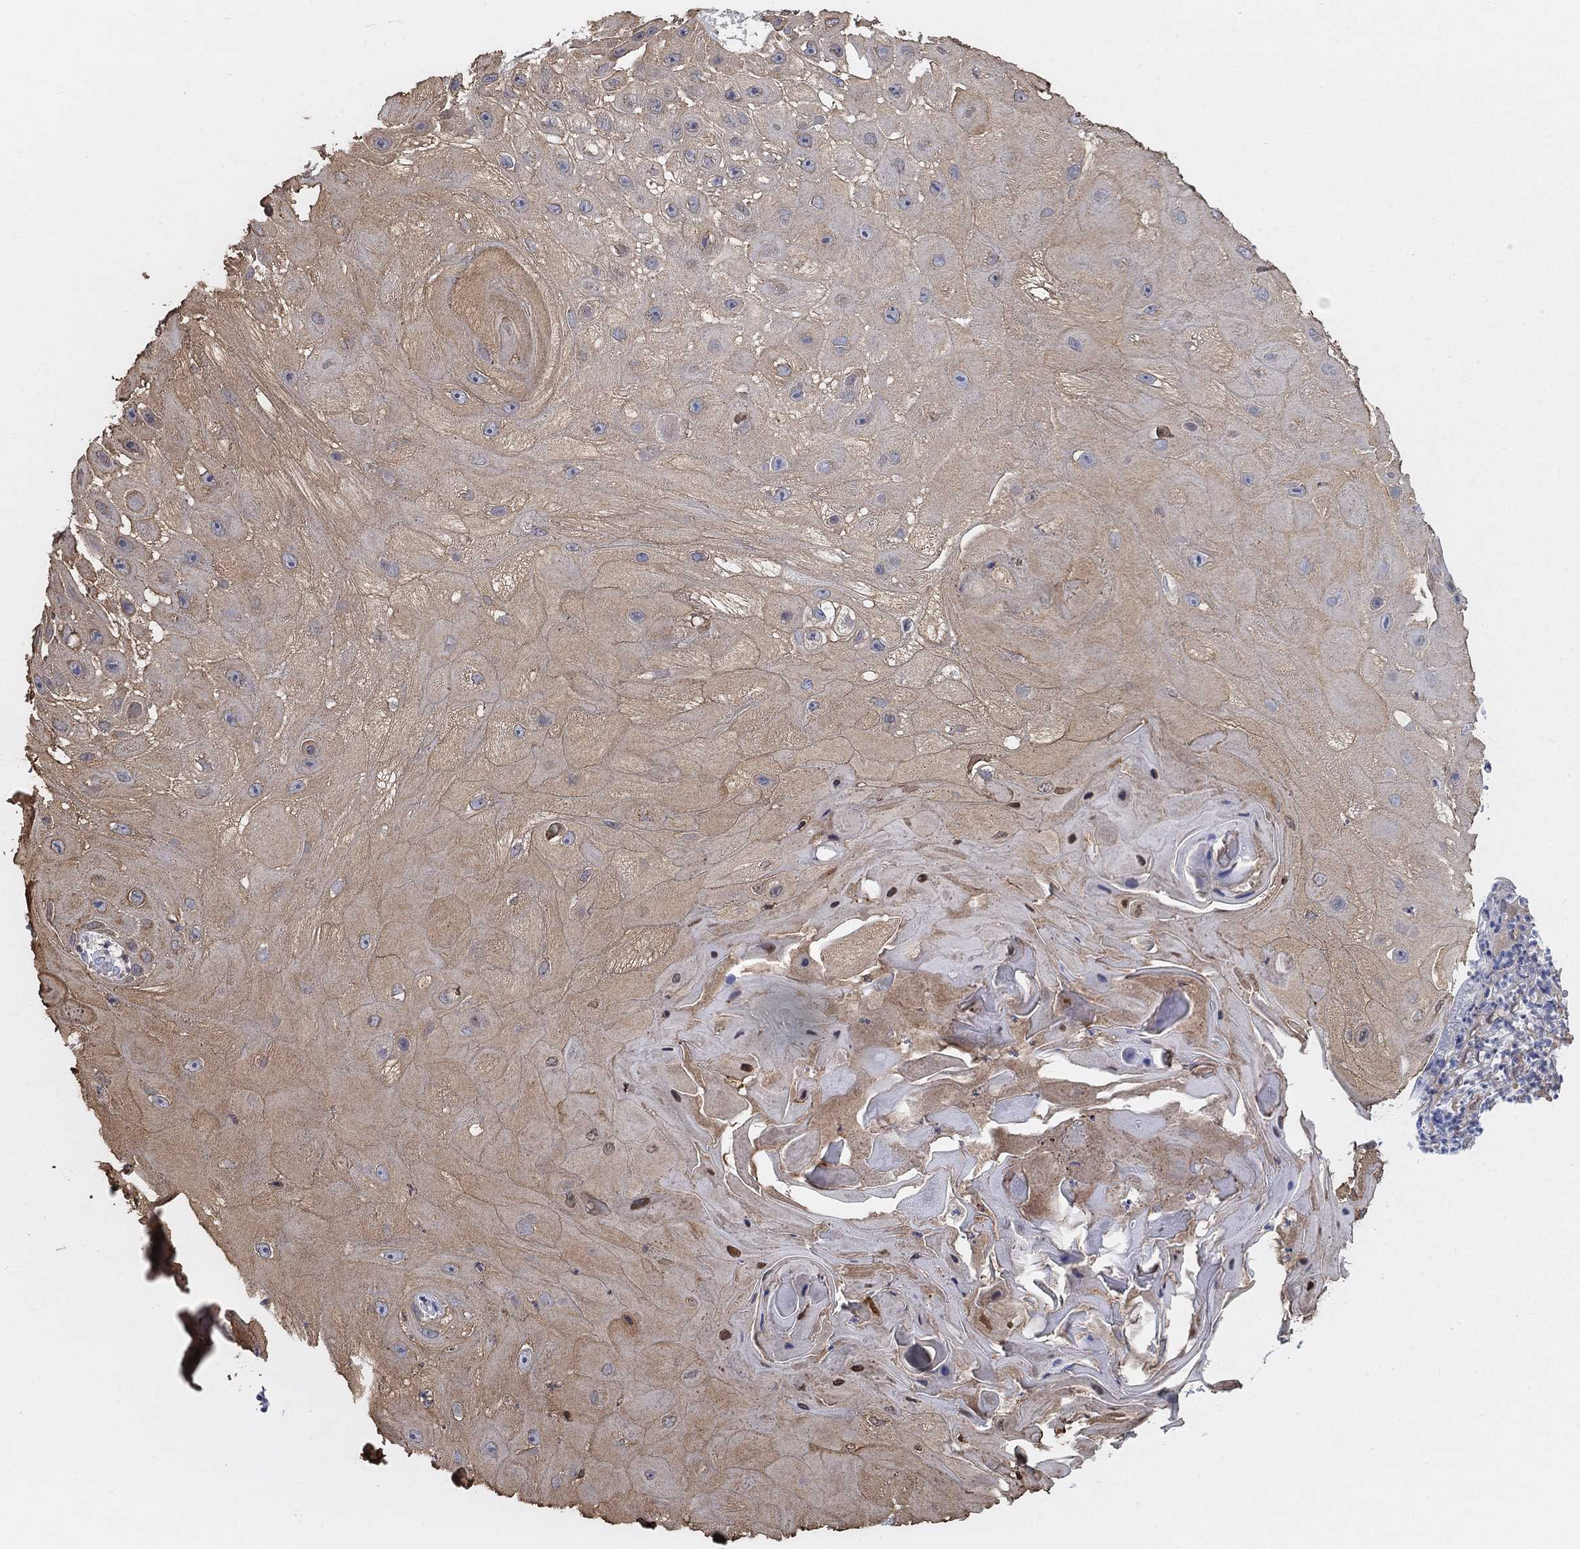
{"staining": {"intensity": "moderate", "quantity": "25%-75%", "location": "cytoplasmic/membranous"}, "tissue": "skin cancer", "cell_type": "Tumor cells", "image_type": "cancer", "snomed": [{"axis": "morphology", "description": "Normal tissue, NOS"}, {"axis": "morphology", "description": "Squamous cell carcinoma, NOS"}, {"axis": "topography", "description": "Skin"}], "caption": "Immunohistochemistry staining of skin cancer, which shows medium levels of moderate cytoplasmic/membranous expression in approximately 25%-75% of tumor cells indicating moderate cytoplasmic/membranous protein expression. The staining was performed using DAB (3,3'-diaminobenzidine) (brown) for protein detection and nuclei were counterstained in hematoxylin (blue).", "gene": "MYO3A", "patient": {"sex": "male", "age": 79}}